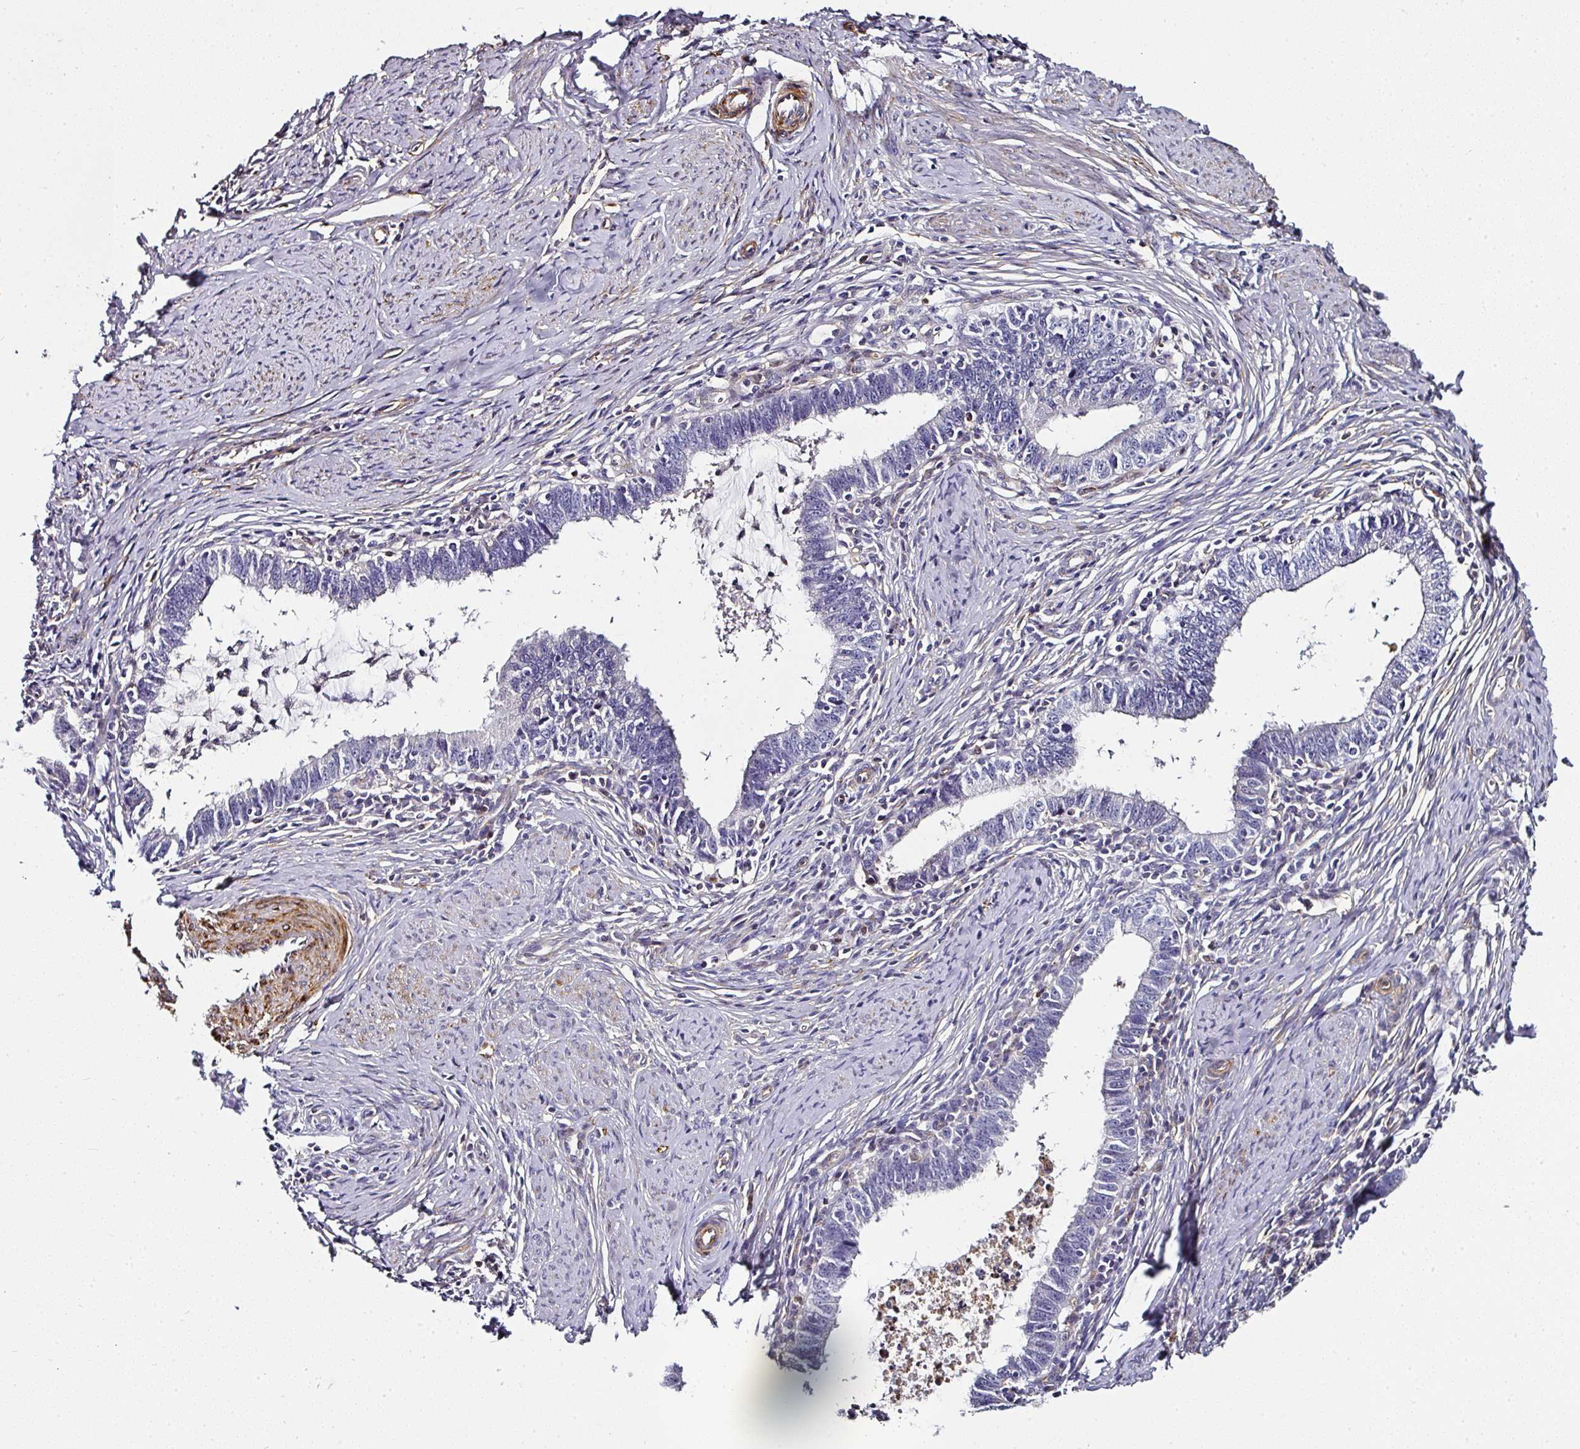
{"staining": {"intensity": "negative", "quantity": "none", "location": "none"}, "tissue": "cervical cancer", "cell_type": "Tumor cells", "image_type": "cancer", "snomed": [{"axis": "morphology", "description": "Adenocarcinoma, NOS"}, {"axis": "topography", "description": "Cervix"}], "caption": "IHC histopathology image of human cervical adenocarcinoma stained for a protein (brown), which reveals no staining in tumor cells.", "gene": "BEND5", "patient": {"sex": "female", "age": 36}}